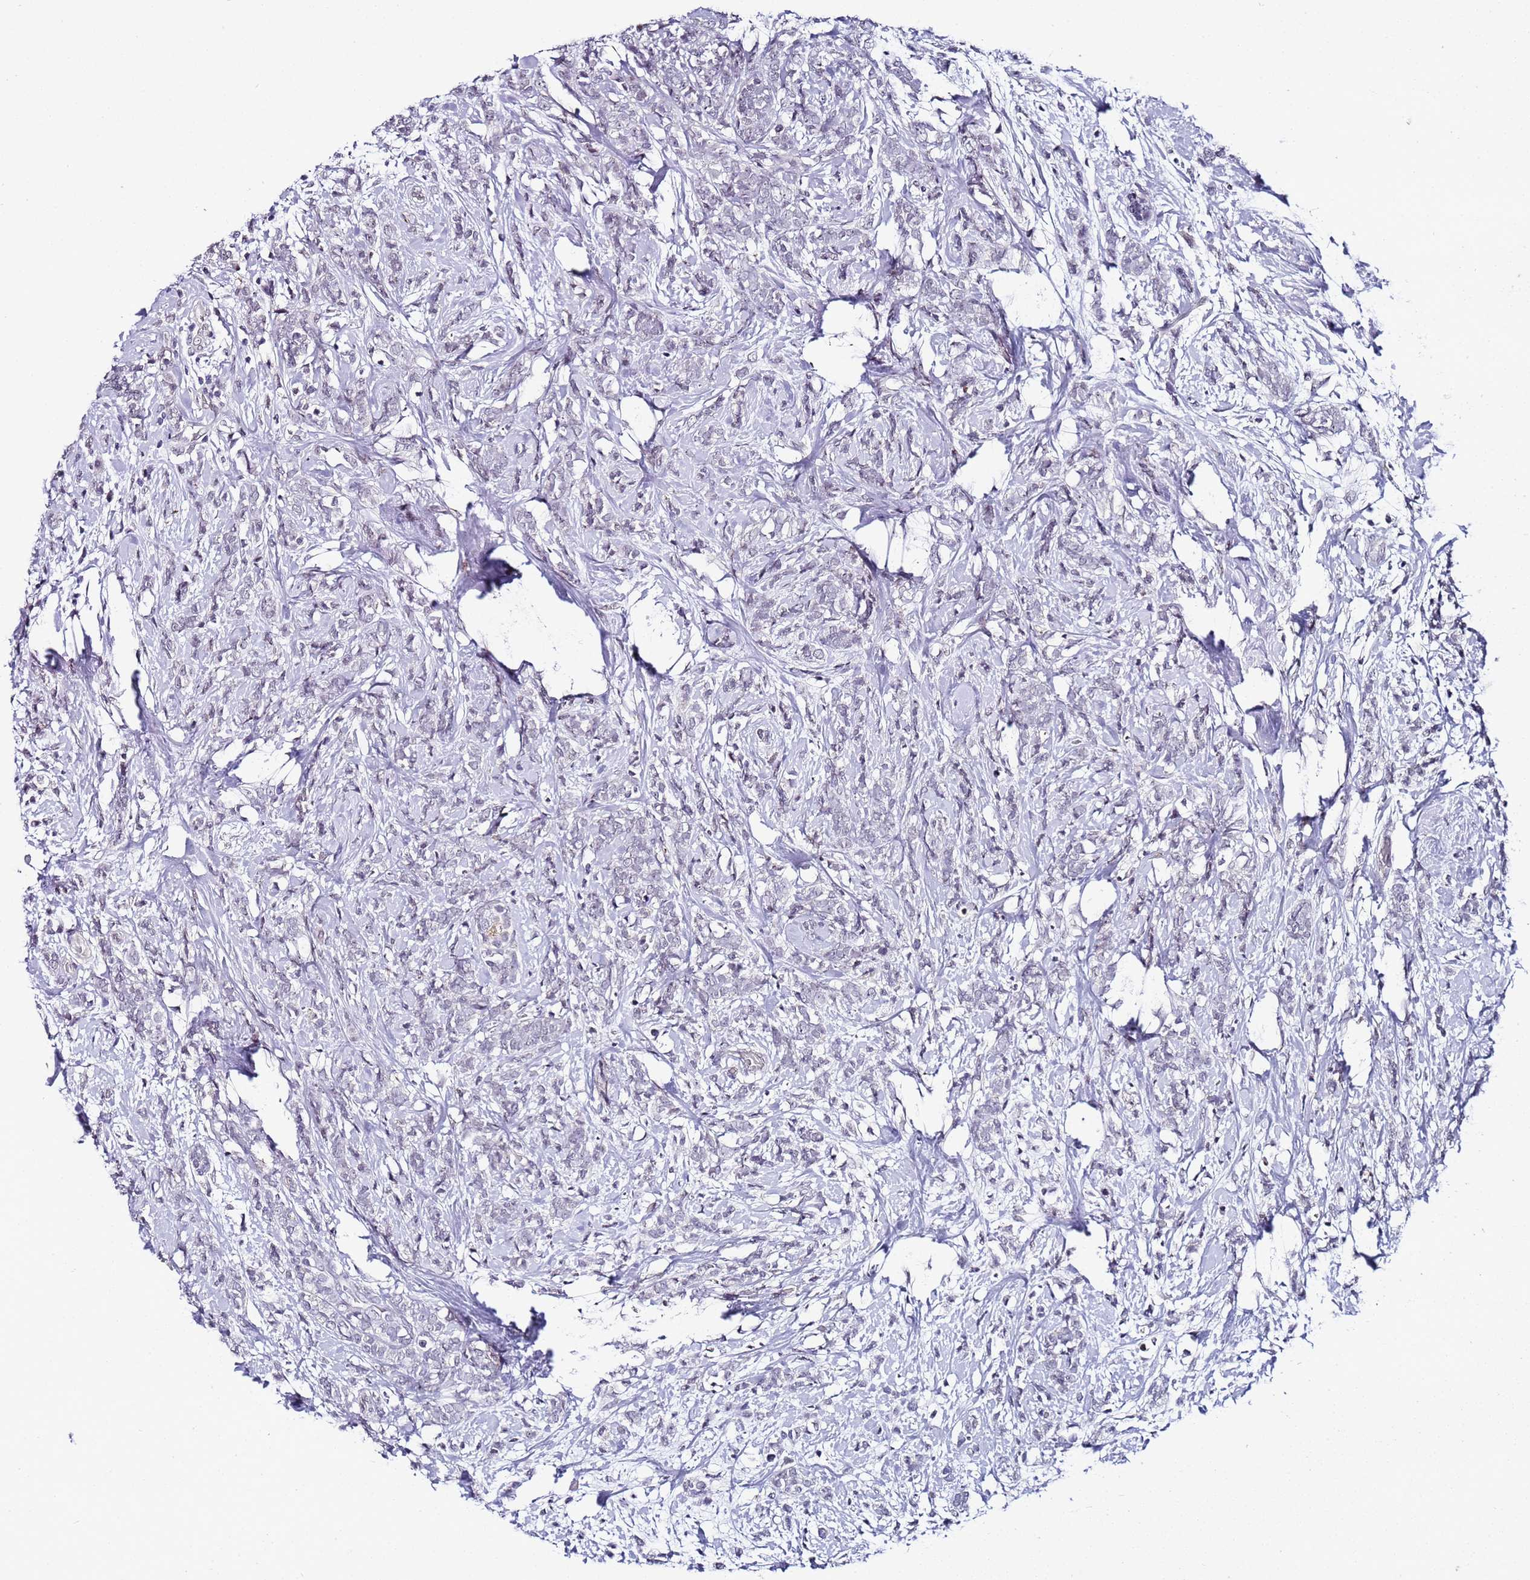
{"staining": {"intensity": "negative", "quantity": "none", "location": "none"}, "tissue": "breast cancer", "cell_type": "Tumor cells", "image_type": "cancer", "snomed": [{"axis": "morphology", "description": "Lobular carcinoma"}, {"axis": "topography", "description": "Breast"}], "caption": "Breast cancer was stained to show a protein in brown. There is no significant expression in tumor cells.", "gene": "PSMA7", "patient": {"sex": "female", "age": 58}}